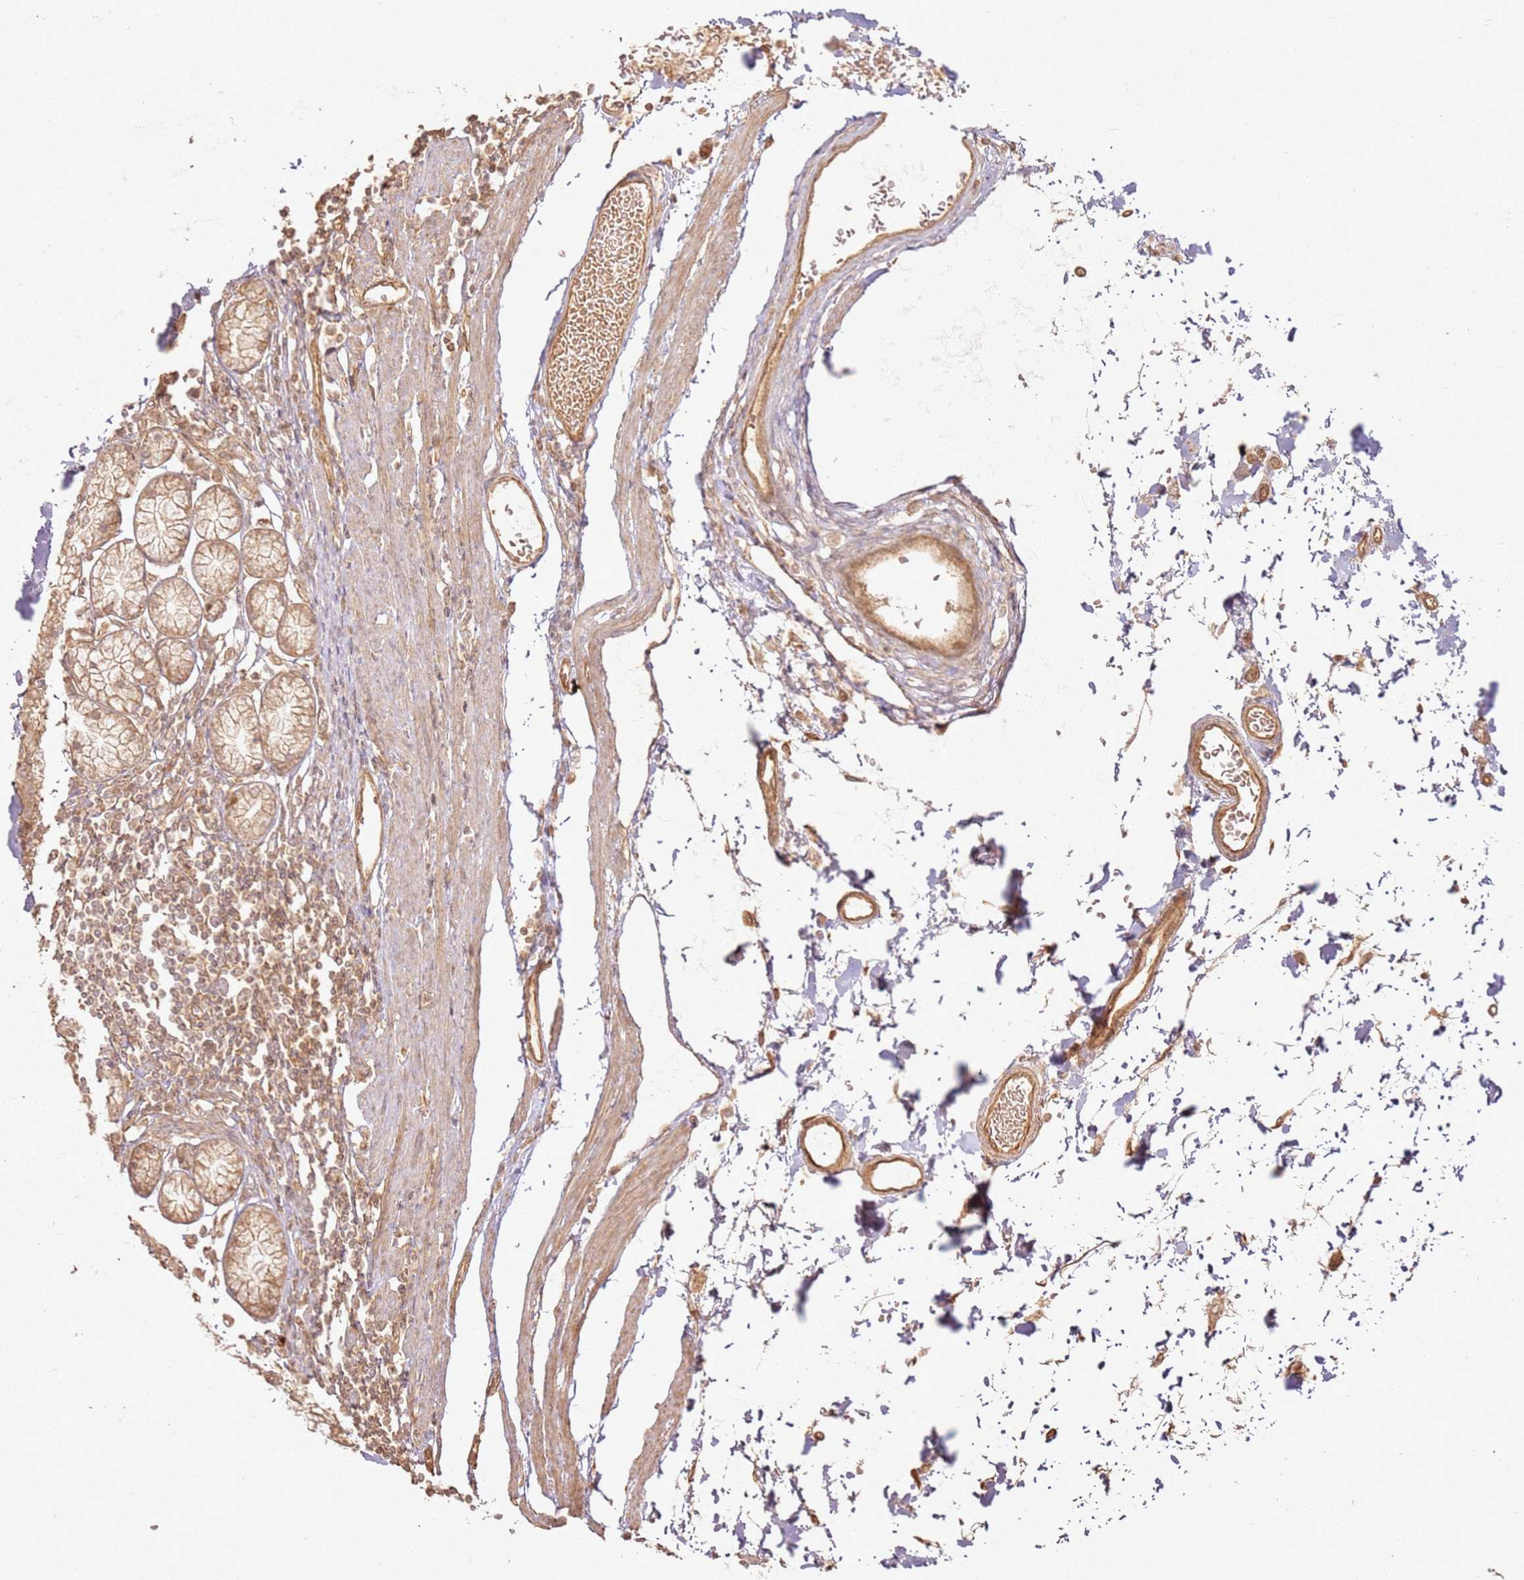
{"staining": {"intensity": "moderate", "quantity": ">75%", "location": "cytoplasmic/membranous"}, "tissue": "stomach", "cell_type": "Glandular cells", "image_type": "normal", "snomed": [{"axis": "morphology", "description": "Normal tissue, NOS"}, {"axis": "topography", "description": "Stomach"}], "caption": "The photomicrograph reveals staining of unremarkable stomach, revealing moderate cytoplasmic/membranous protein positivity (brown color) within glandular cells. The staining was performed using DAB (3,3'-diaminobenzidine), with brown indicating positive protein expression. Nuclei are stained blue with hematoxylin.", "gene": "ZNF776", "patient": {"sex": "male", "age": 55}}